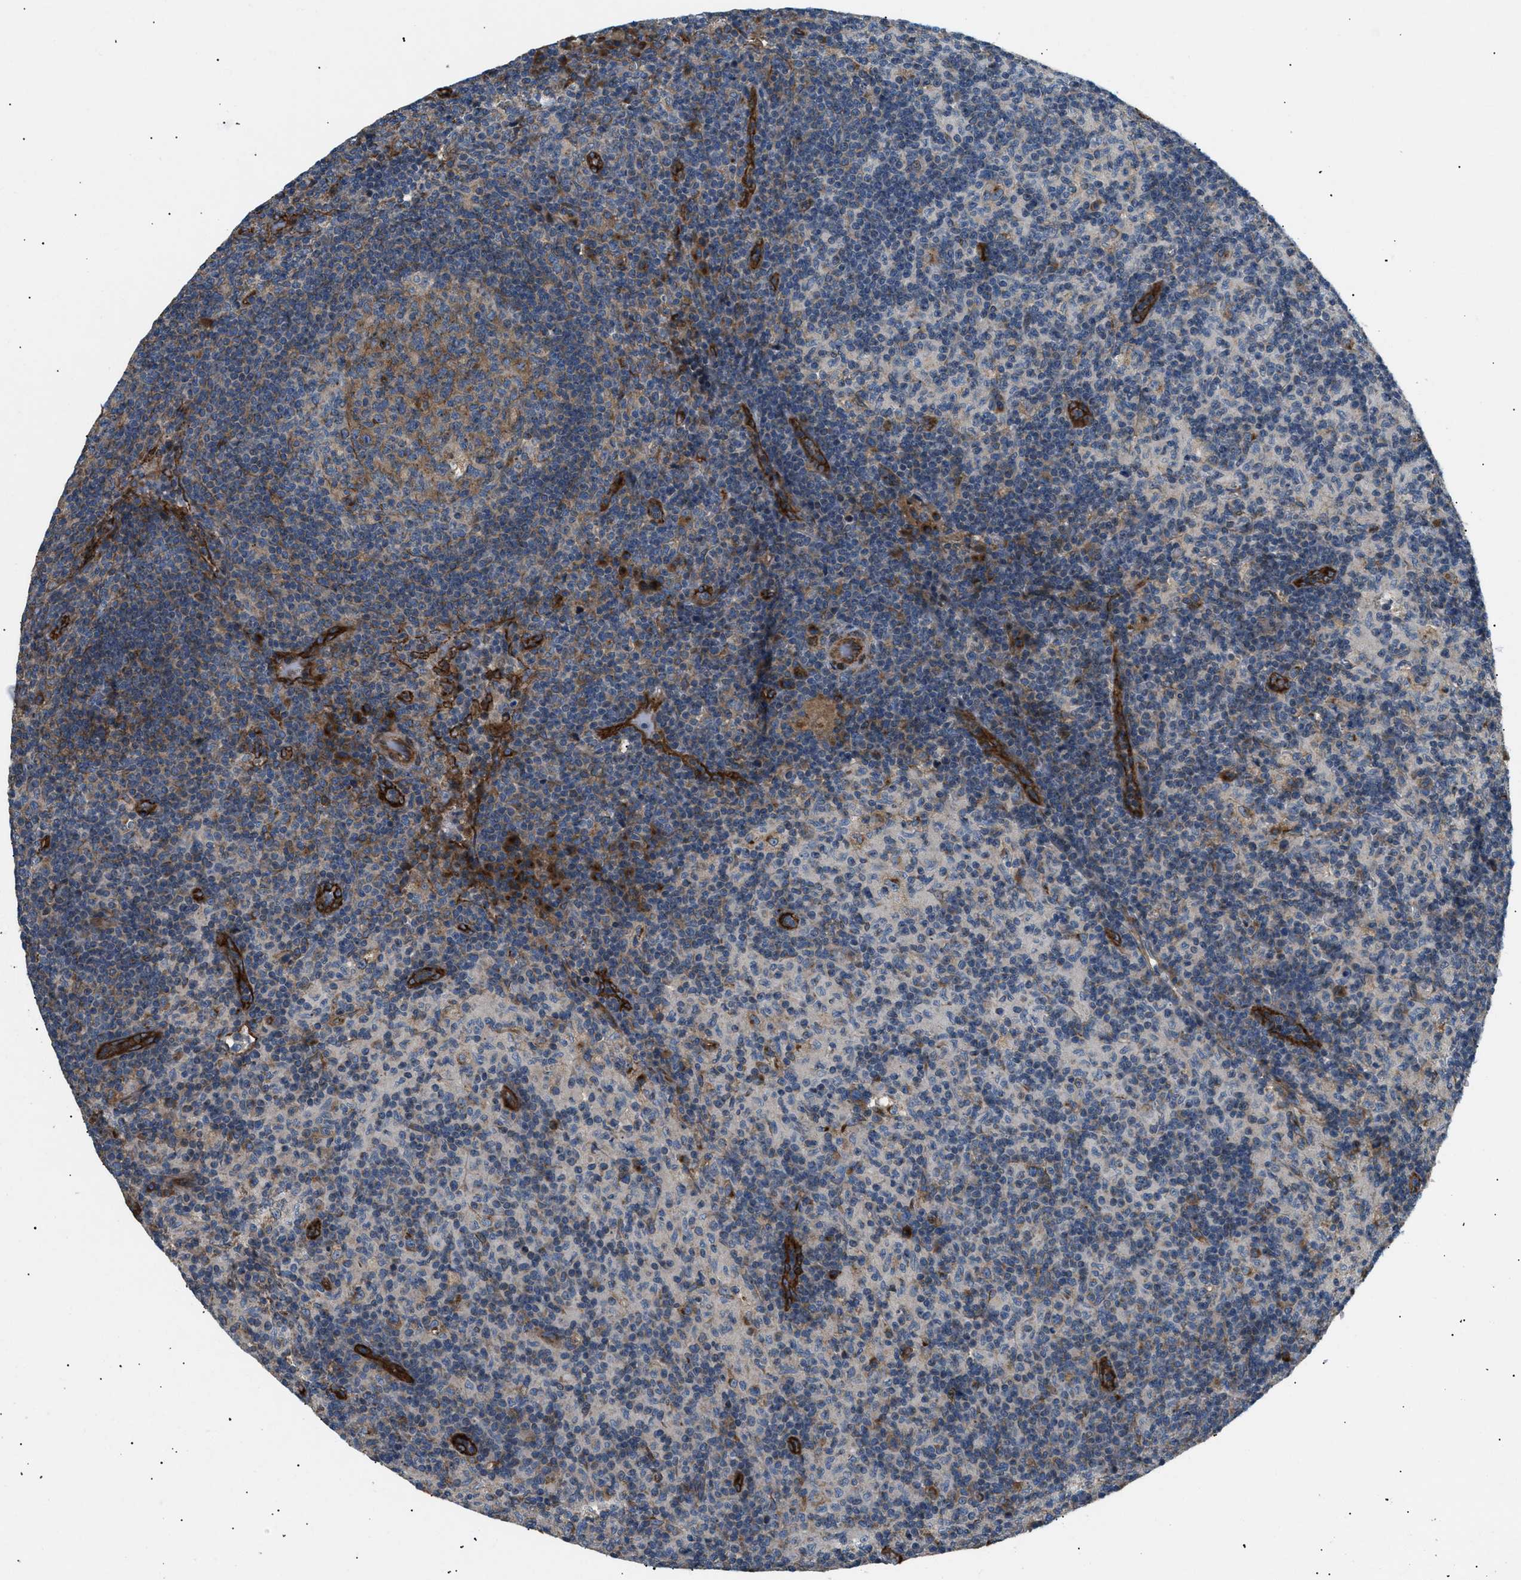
{"staining": {"intensity": "moderate", "quantity": "25%-75%", "location": "cytoplasmic/membranous"}, "tissue": "lymph node", "cell_type": "Germinal center cells", "image_type": "normal", "snomed": [{"axis": "morphology", "description": "Normal tissue, NOS"}, {"axis": "morphology", "description": "Inflammation, NOS"}, {"axis": "topography", "description": "Lymph node"}], "caption": "Moderate cytoplasmic/membranous positivity for a protein is seen in approximately 25%-75% of germinal center cells of benign lymph node using immunohistochemistry (IHC).", "gene": "LYSMD3", "patient": {"sex": "male", "age": 55}}